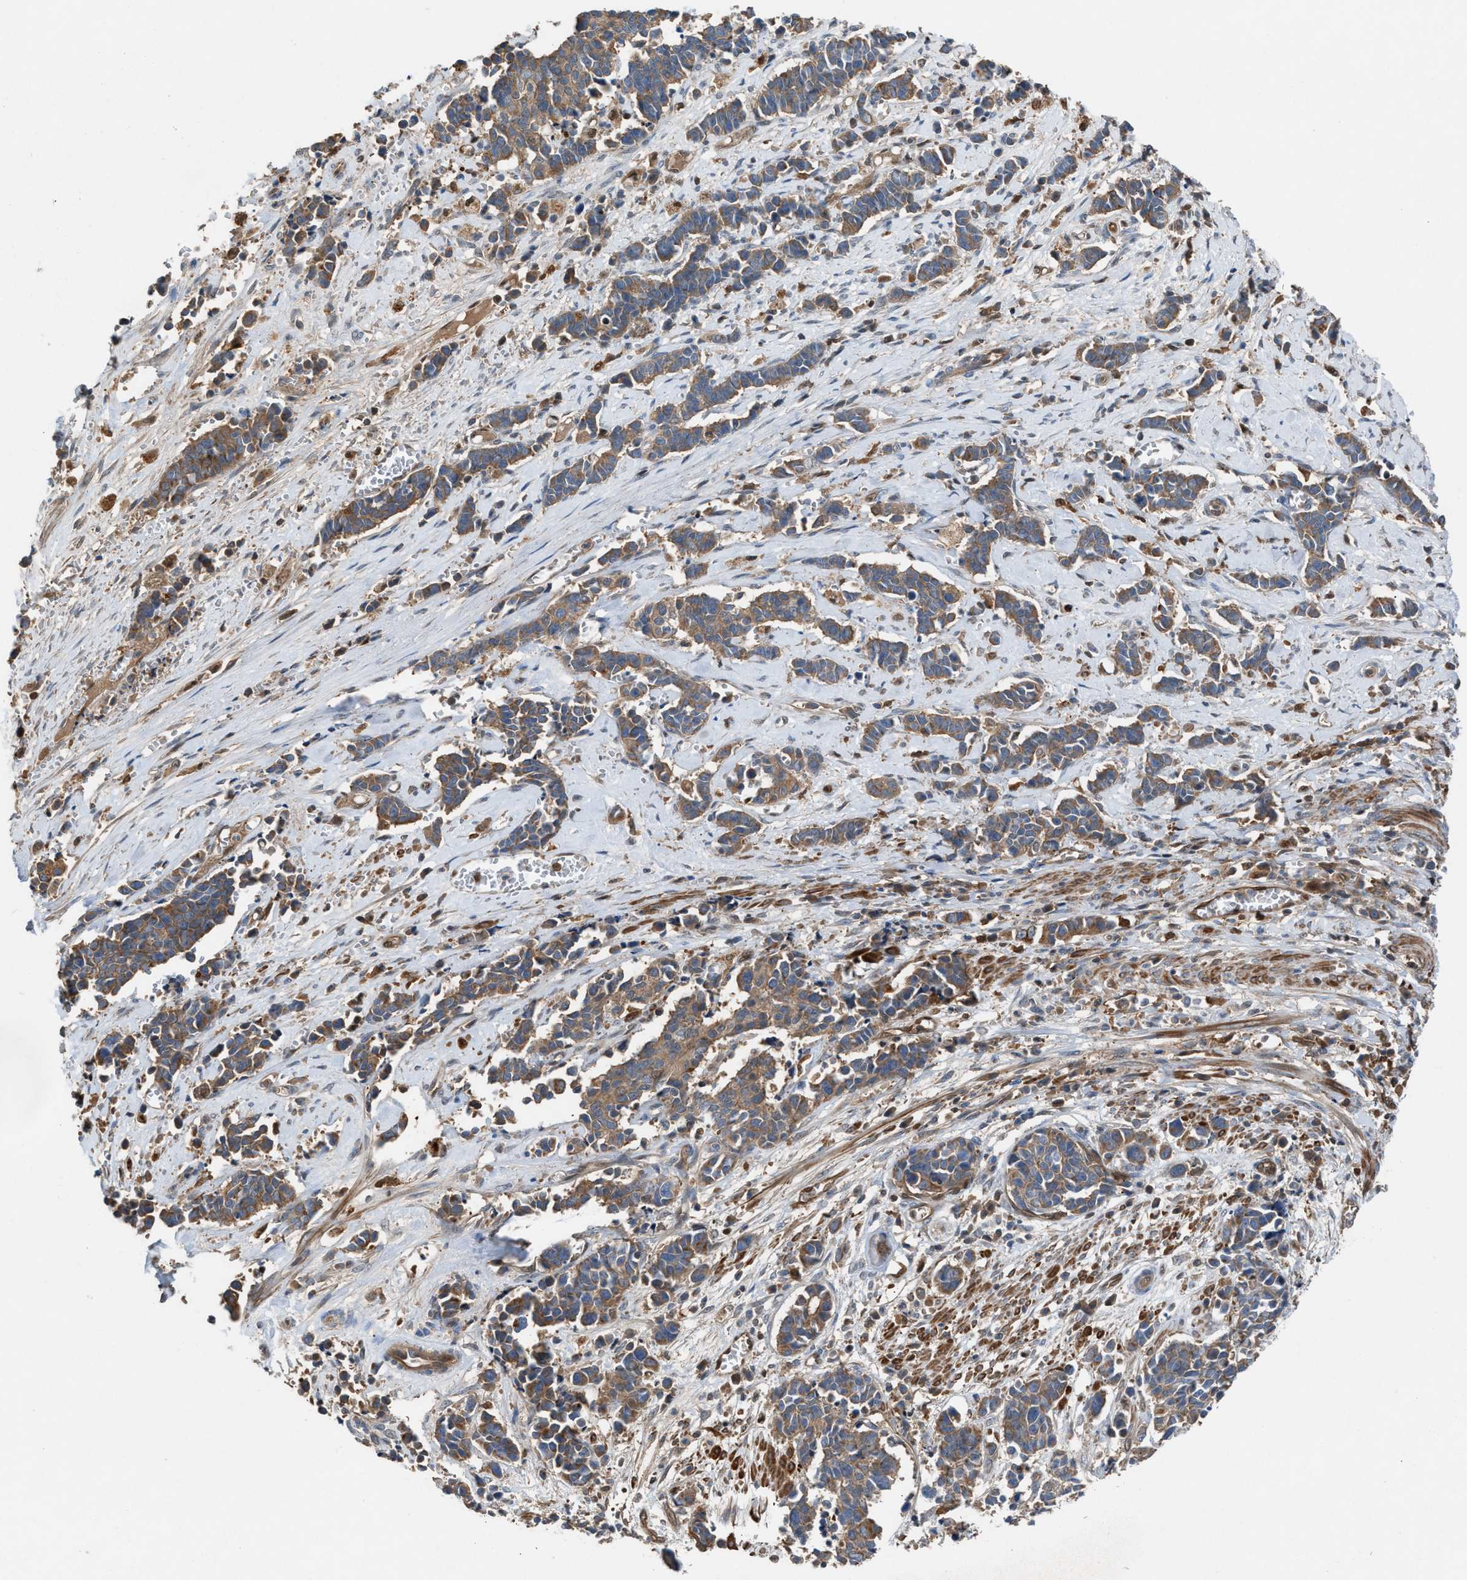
{"staining": {"intensity": "weak", "quantity": ">75%", "location": "cytoplasmic/membranous"}, "tissue": "cervical cancer", "cell_type": "Tumor cells", "image_type": "cancer", "snomed": [{"axis": "morphology", "description": "Squamous cell carcinoma, NOS"}, {"axis": "topography", "description": "Cervix"}], "caption": "IHC micrograph of human squamous cell carcinoma (cervical) stained for a protein (brown), which shows low levels of weak cytoplasmic/membranous expression in about >75% of tumor cells.", "gene": "TPK1", "patient": {"sex": "female", "age": 35}}